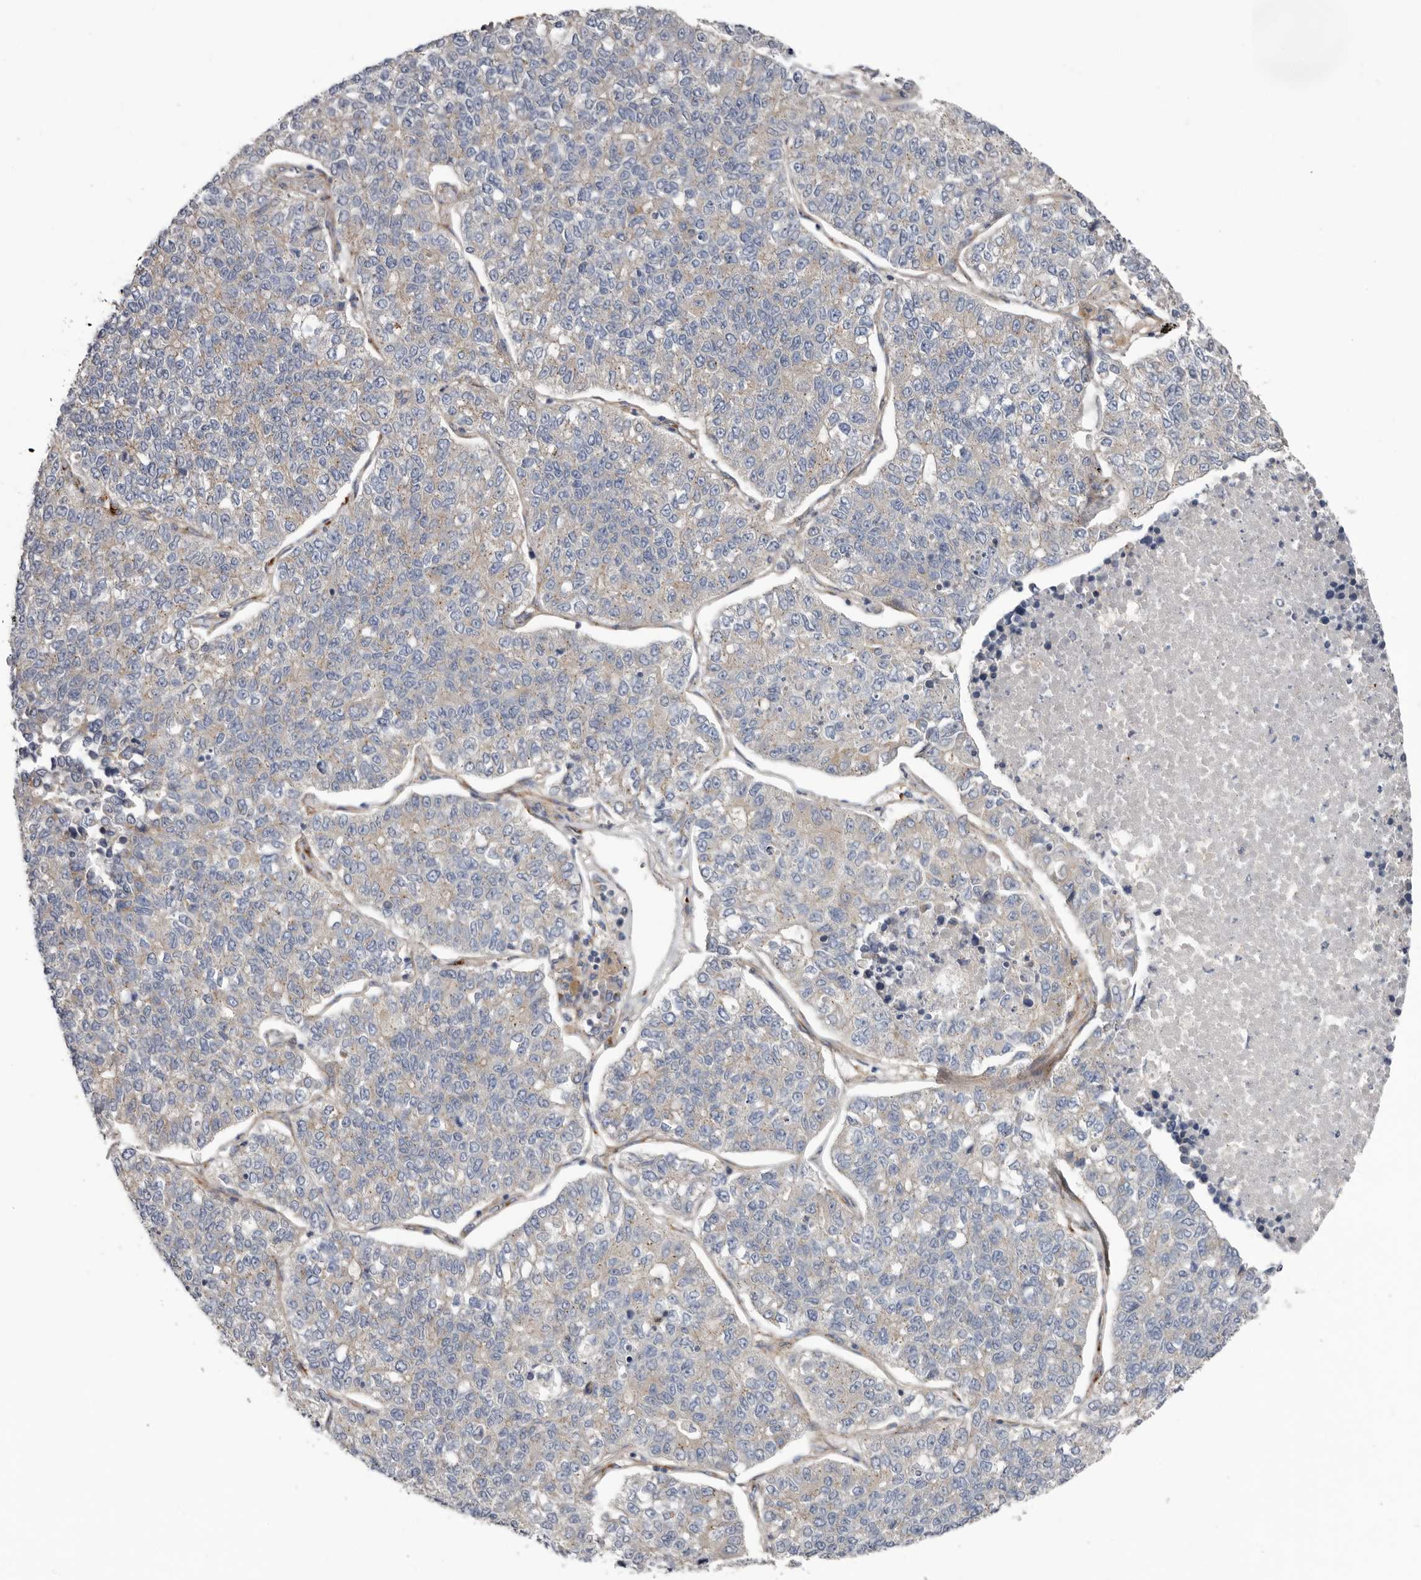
{"staining": {"intensity": "negative", "quantity": "none", "location": "none"}, "tissue": "lung cancer", "cell_type": "Tumor cells", "image_type": "cancer", "snomed": [{"axis": "morphology", "description": "Adenocarcinoma, NOS"}, {"axis": "topography", "description": "Lung"}], "caption": "High magnification brightfield microscopy of lung cancer (adenocarcinoma) stained with DAB (3,3'-diaminobenzidine) (brown) and counterstained with hematoxylin (blue): tumor cells show no significant positivity.", "gene": "LUZP1", "patient": {"sex": "male", "age": 49}}